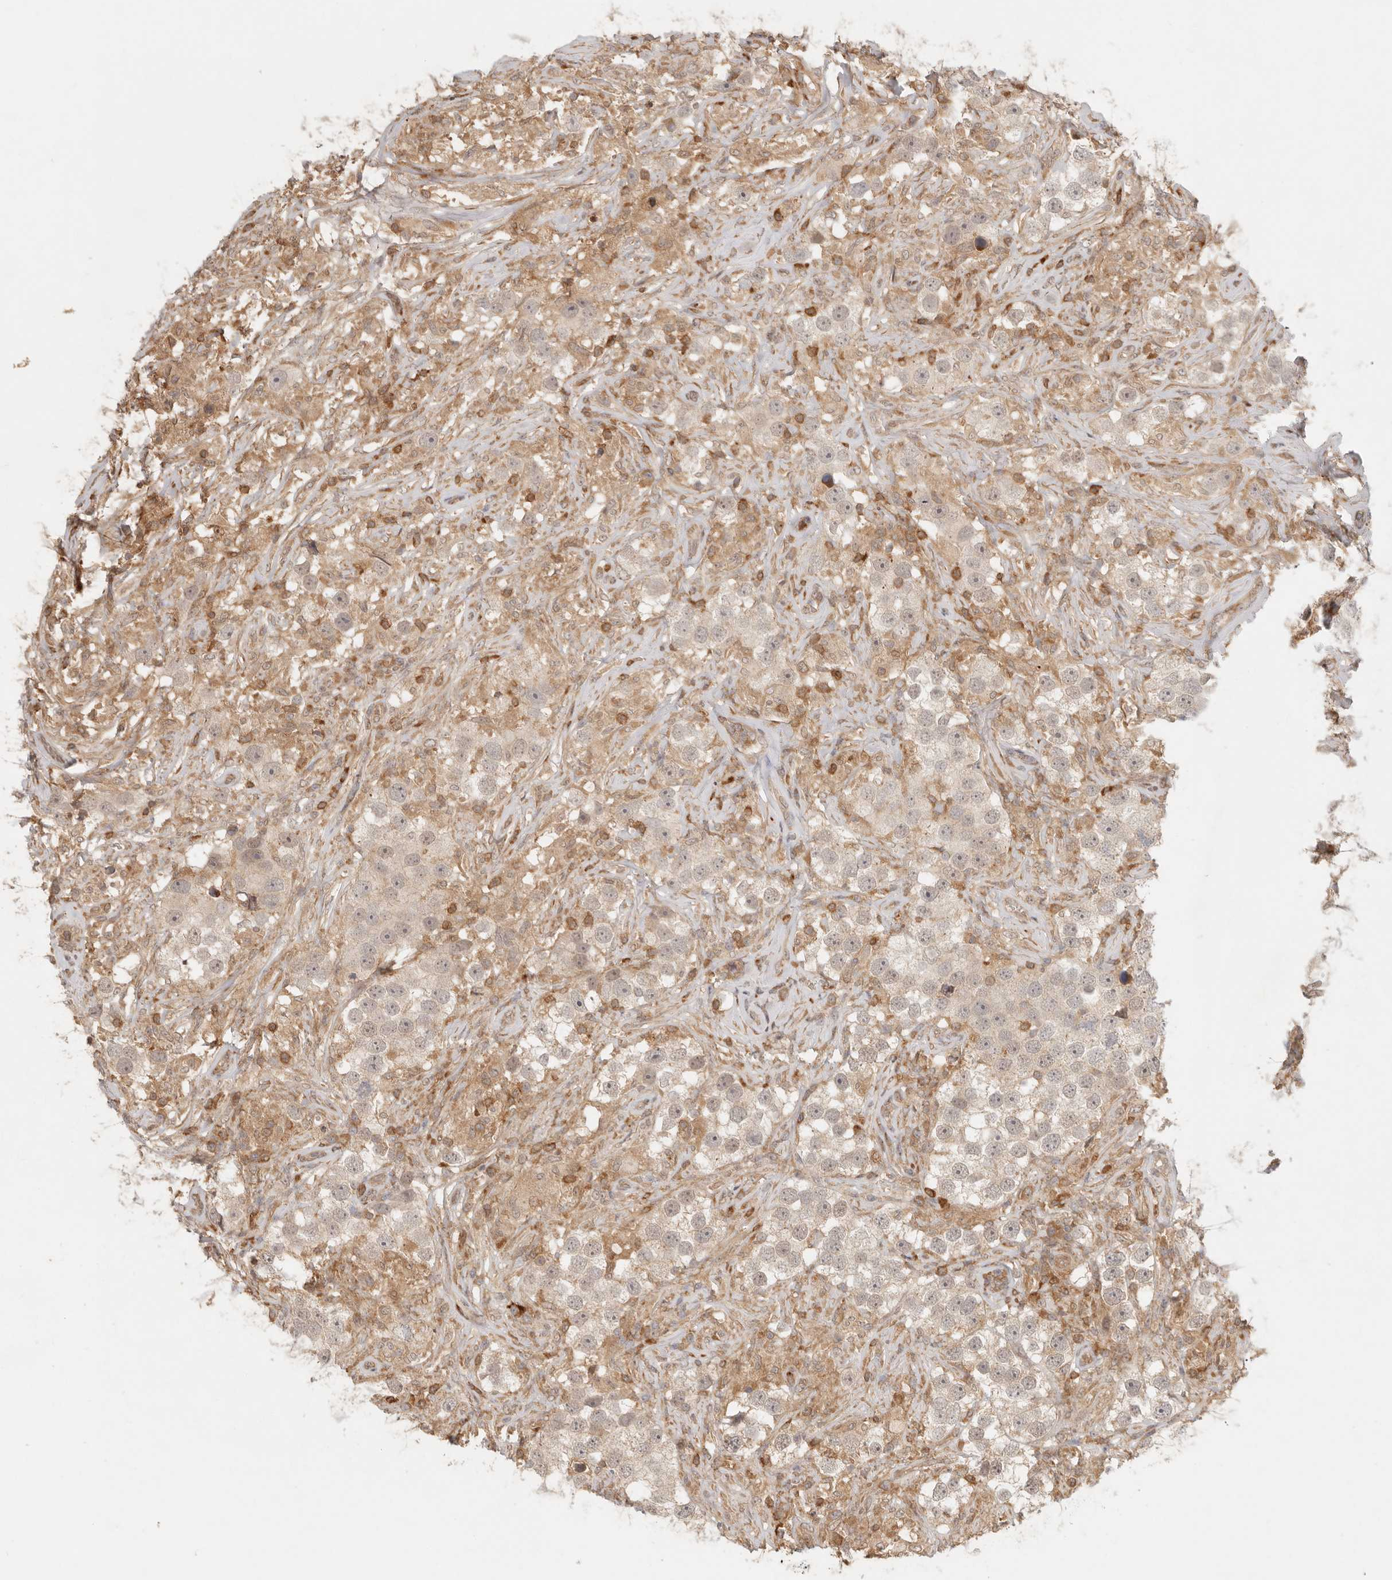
{"staining": {"intensity": "weak", "quantity": "<25%", "location": "cytoplasmic/membranous"}, "tissue": "testis cancer", "cell_type": "Tumor cells", "image_type": "cancer", "snomed": [{"axis": "morphology", "description": "Seminoma, NOS"}, {"axis": "topography", "description": "Testis"}], "caption": "Immunohistochemical staining of seminoma (testis) shows no significant staining in tumor cells.", "gene": "AHDC1", "patient": {"sex": "male", "age": 49}}